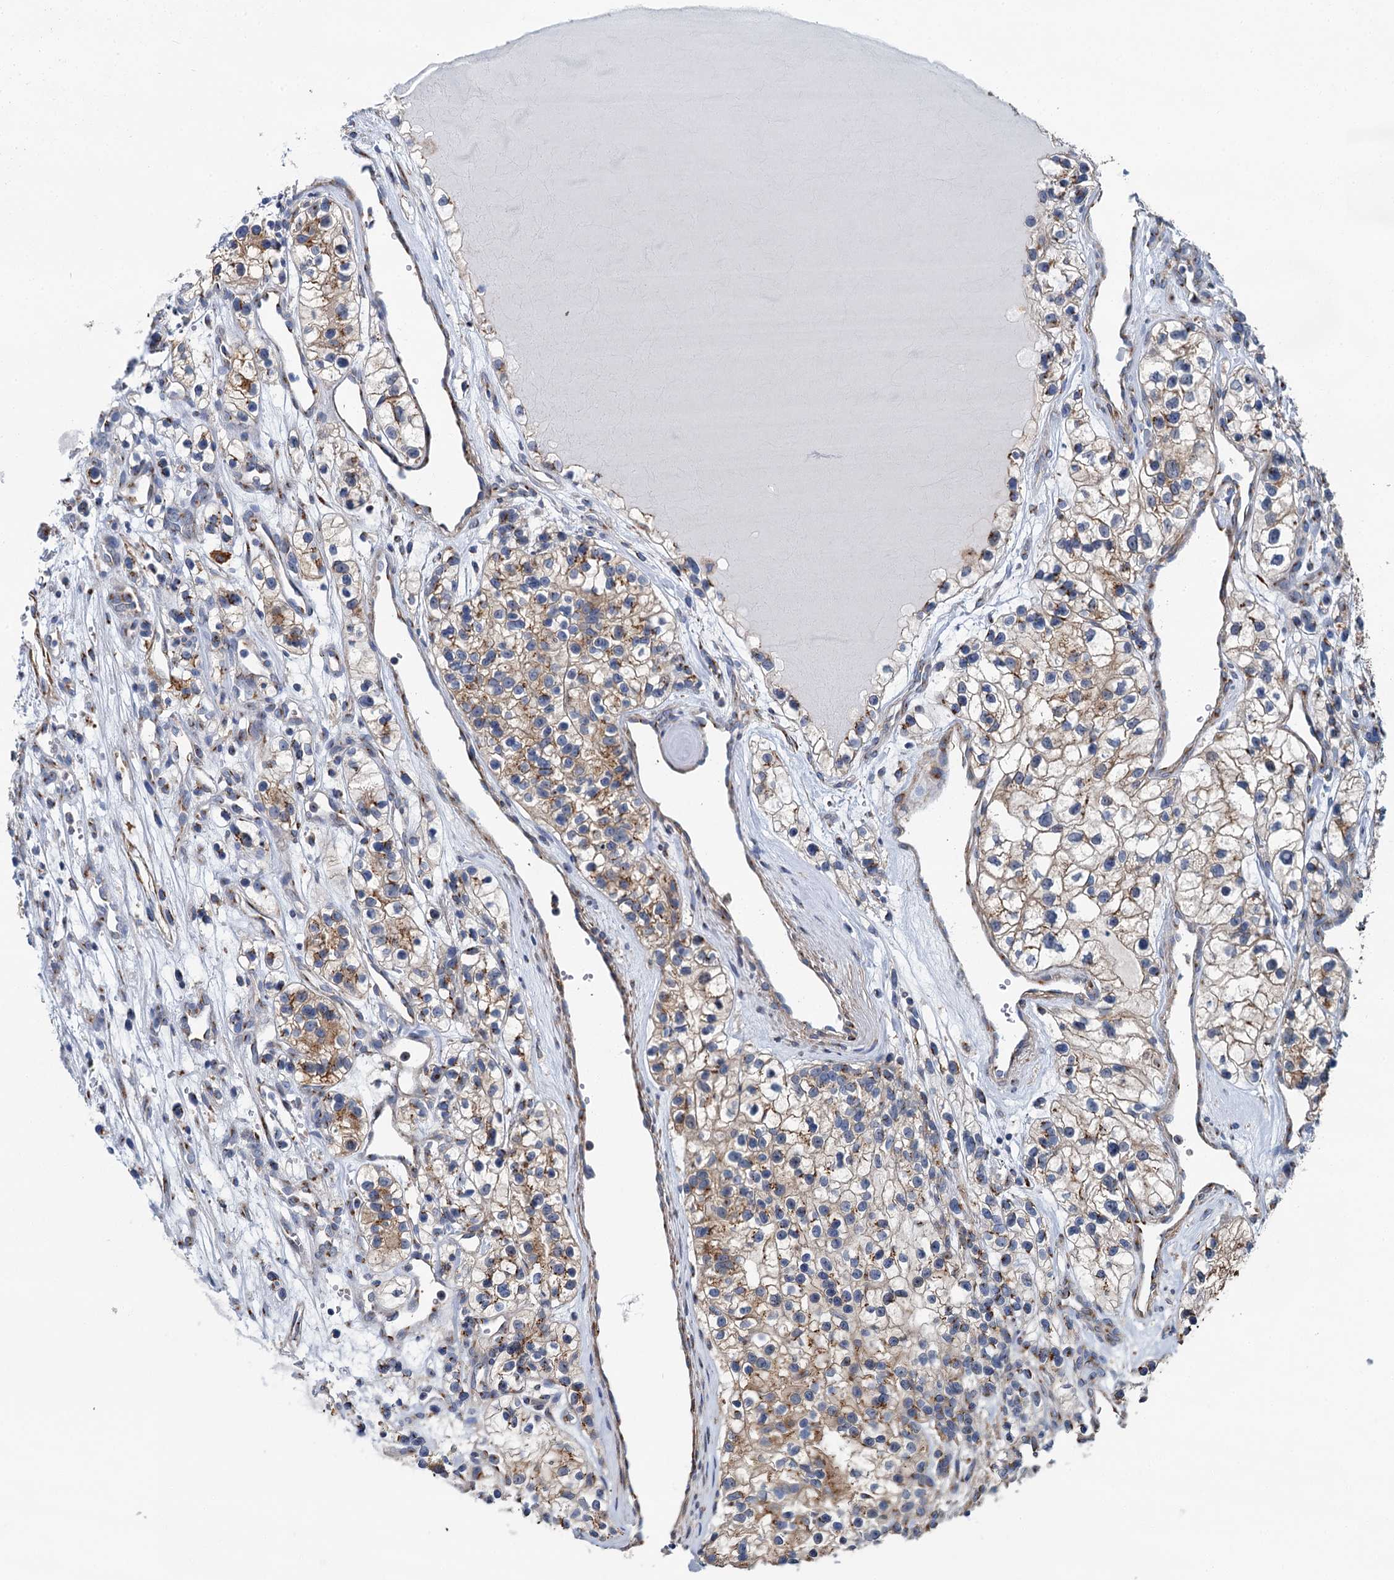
{"staining": {"intensity": "weak", "quantity": "25%-75%", "location": "cytoplasmic/membranous"}, "tissue": "renal cancer", "cell_type": "Tumor cells", "image_type": "cancer", "snomed": [{"axis": "morphology", "description": "Adenocarcinoma, NOS"}, {"axis": "topography", "description": "Kidney"}], "caption": "An image of human renal cancer stained for a protein reveals weak cytoplasmic/membranous brown staining in tumor cells.", "gene": "BET1L", "patient": {"sex": "female", "age": 57}}